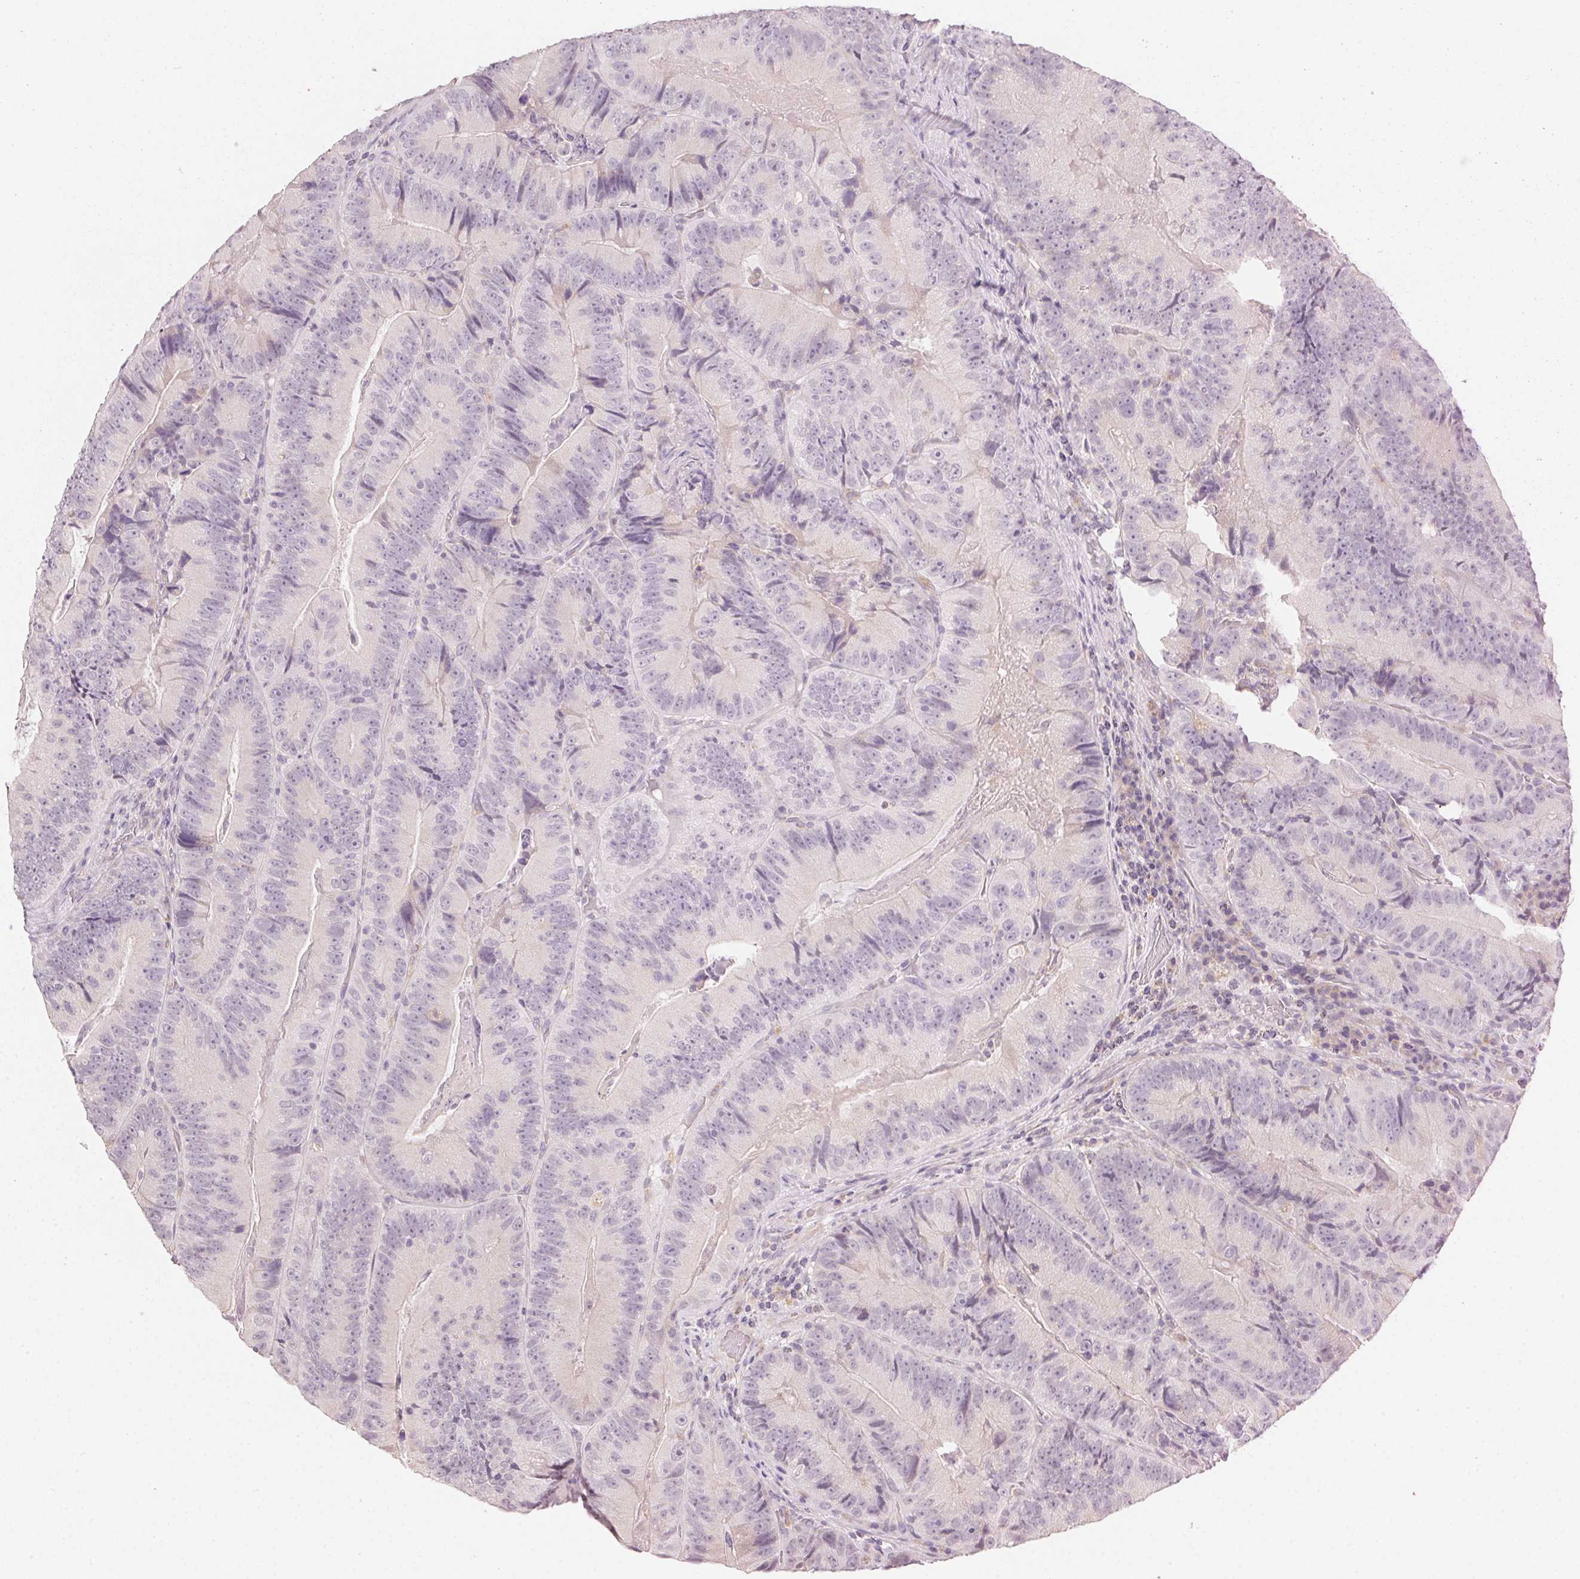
{"staining": {"intensity": "negative", "quantity": "none", "location": "none"}, "tissue": "colorectal cancer", "cell_type": "Tumor cells", "image_type": "cancer", "snomed": [{"axis": "morphology", "description": "Adenocarcinoma, NOS"}, {"axis": "topography", "description": "Colon"}], "caption": "Immunohistochemical staining of human colorectal adenocarcinoma demonstrates no significant expression in tumor cells.", "gene": "SLC6A18", "patient": {"sex": "female", "age": 86}}